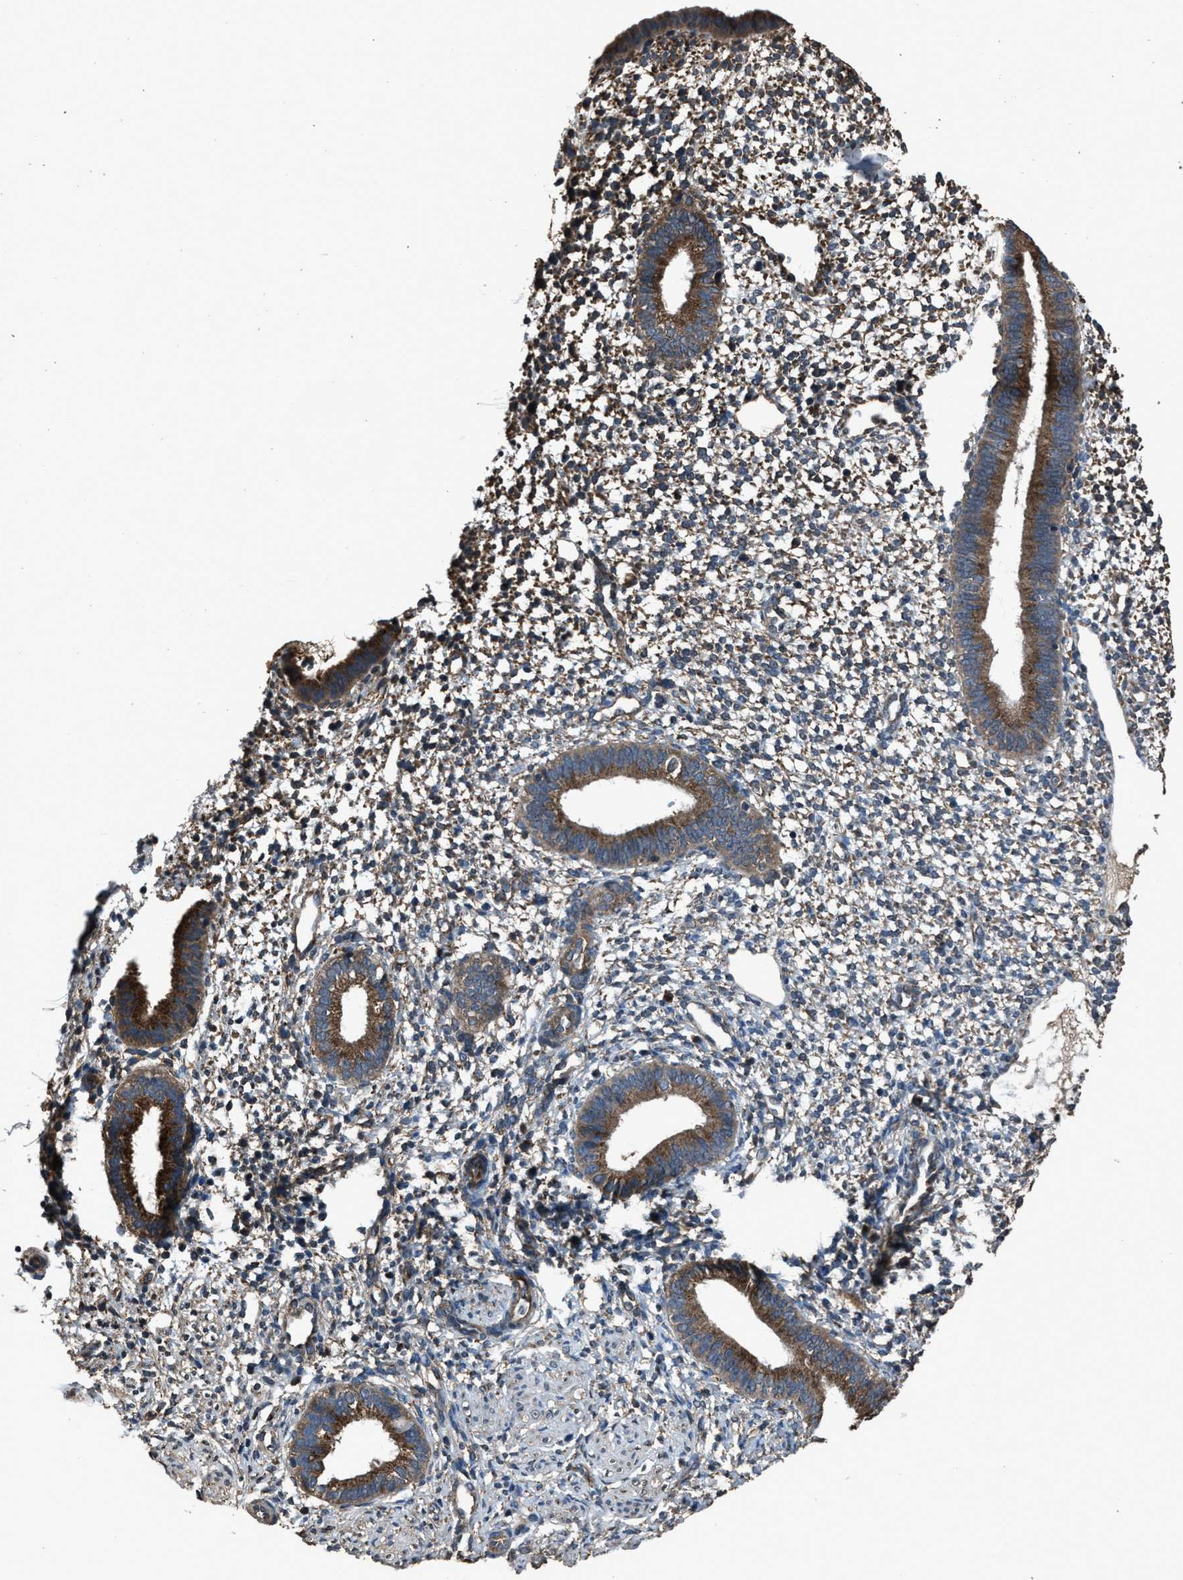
{"staining": {"intensity": "weak", "quantity": "25%-75%", "location": "cytoplasmic/membranous"}, "tissue": "endometrium", "cell_type": "Cells in endometrial stroma", "image_type": "normal", "snomed": [{"axis": "morphology", "description": "Normal tissue, NOS"}, {"axis": "topography", "description": "Endometrium"}], "caption": "Immunohistochemical staining of normal endometrium demonstrates low levels of weak cytoplasmic/membranous staining in approximately 25%-75% of cells in endometrial stroma. (DAB = brown stain, brightfield microscopy at high magnification).", "gene": "SLC38A10", "patient": {"sex": "female", "age": 46}}